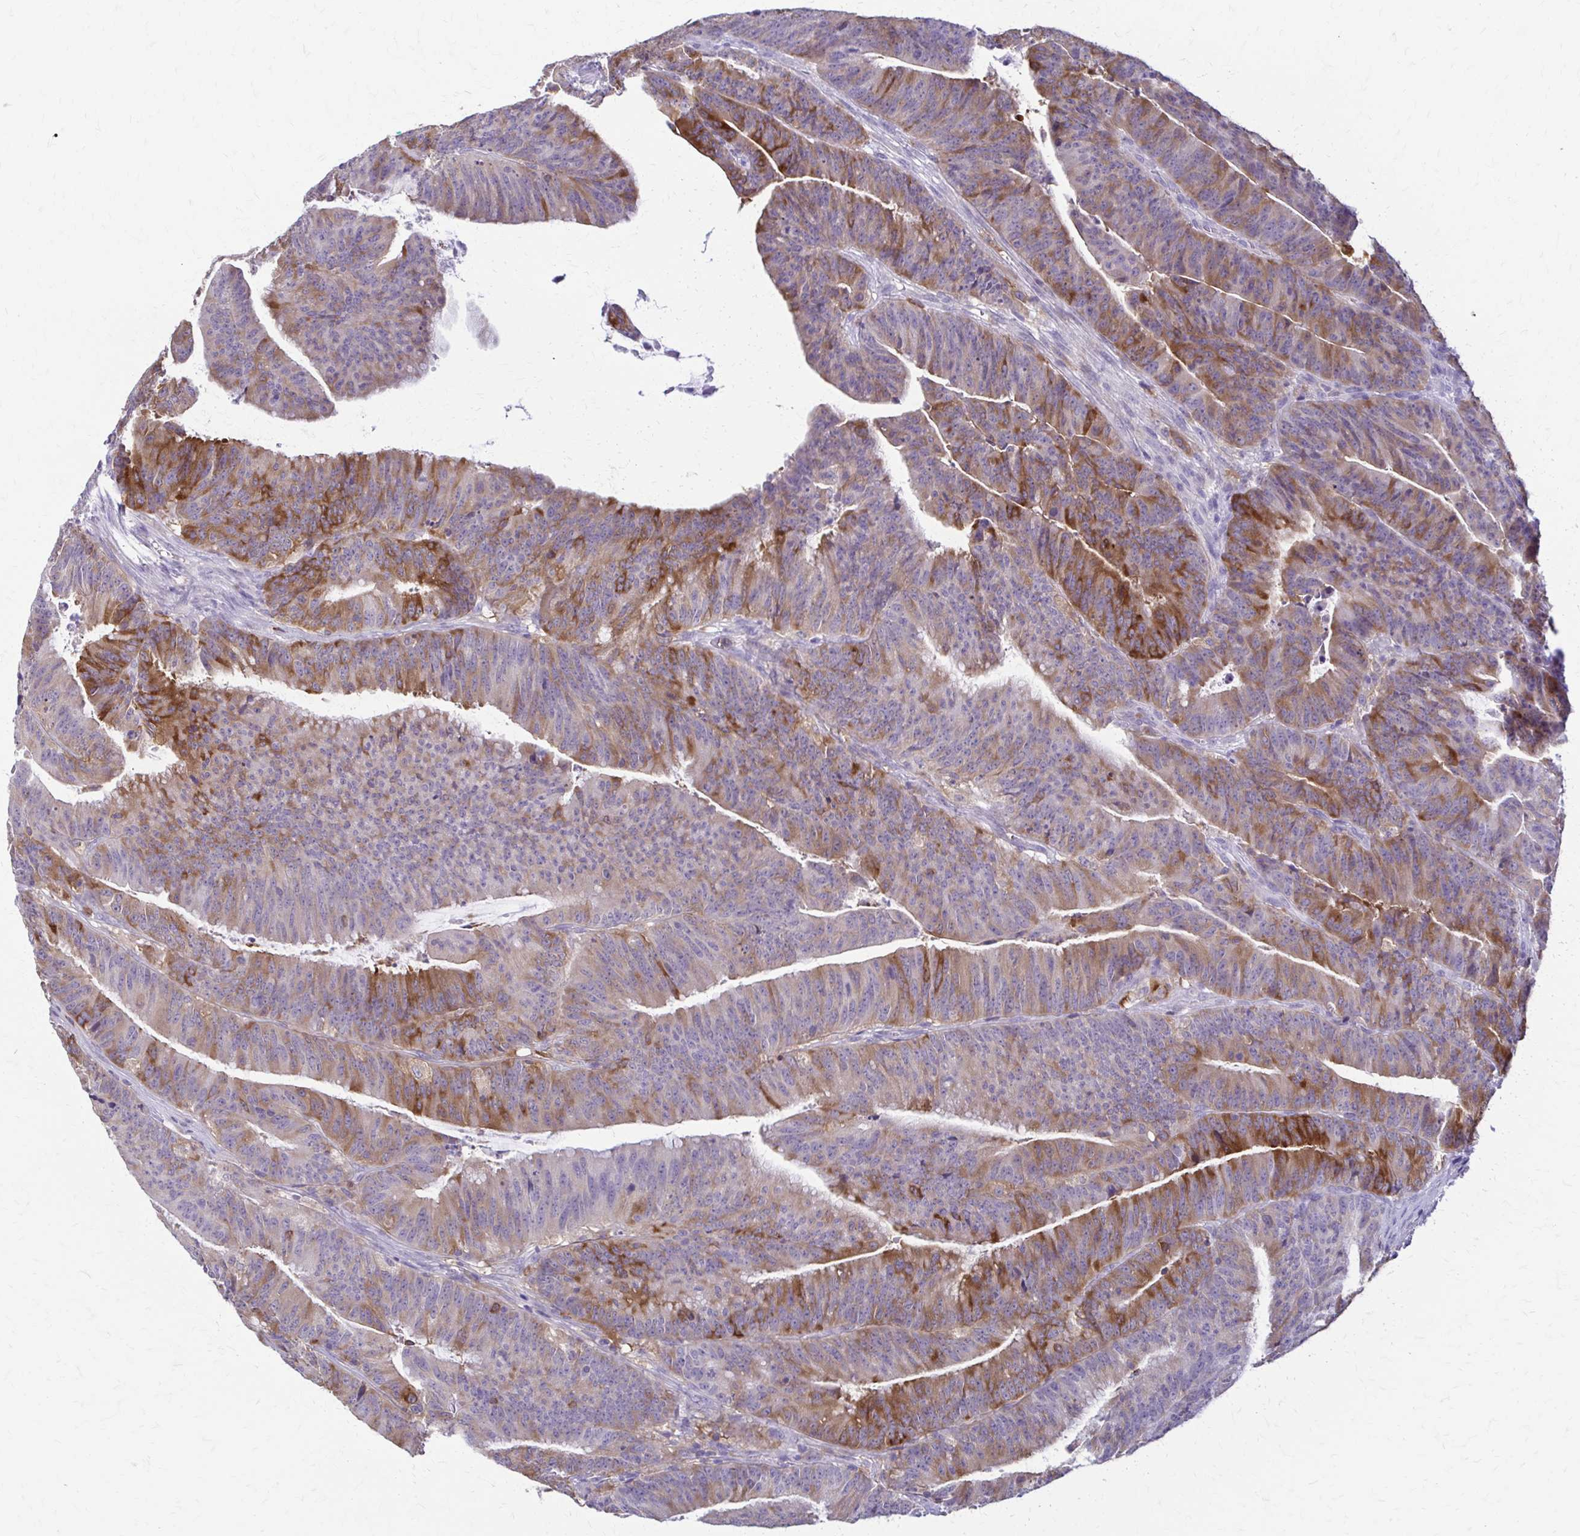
{"staining": {"intensity": "moderate", "quantity": "25%-75%", "location": "cytoplasmic/membranous"}, "tissue": "colorectal cancer", "cell_type": "Tumor cells", "image_type": "cancer", "snomed": [{"axis": "morphology", "description": "Adenocarcinoma, NOS"}, {"axis": "topography", "description": "Colon"}], "caption": "Immunohistochemistry (IHC) staining of colorectal adenocarcinoma, which reveals medium levels of moderate cytoplasmic/membranous staining in about 25%-75% of tumor cells indicating moderate cytoplasmic/membranous protein positivity. The staining was performed using DAB (brown) for protein detection and nuclei were counterstained in hematoxylin (blue).", "gene": "PIK3AP1", "patient": {"sex": "female", "age": 78}}